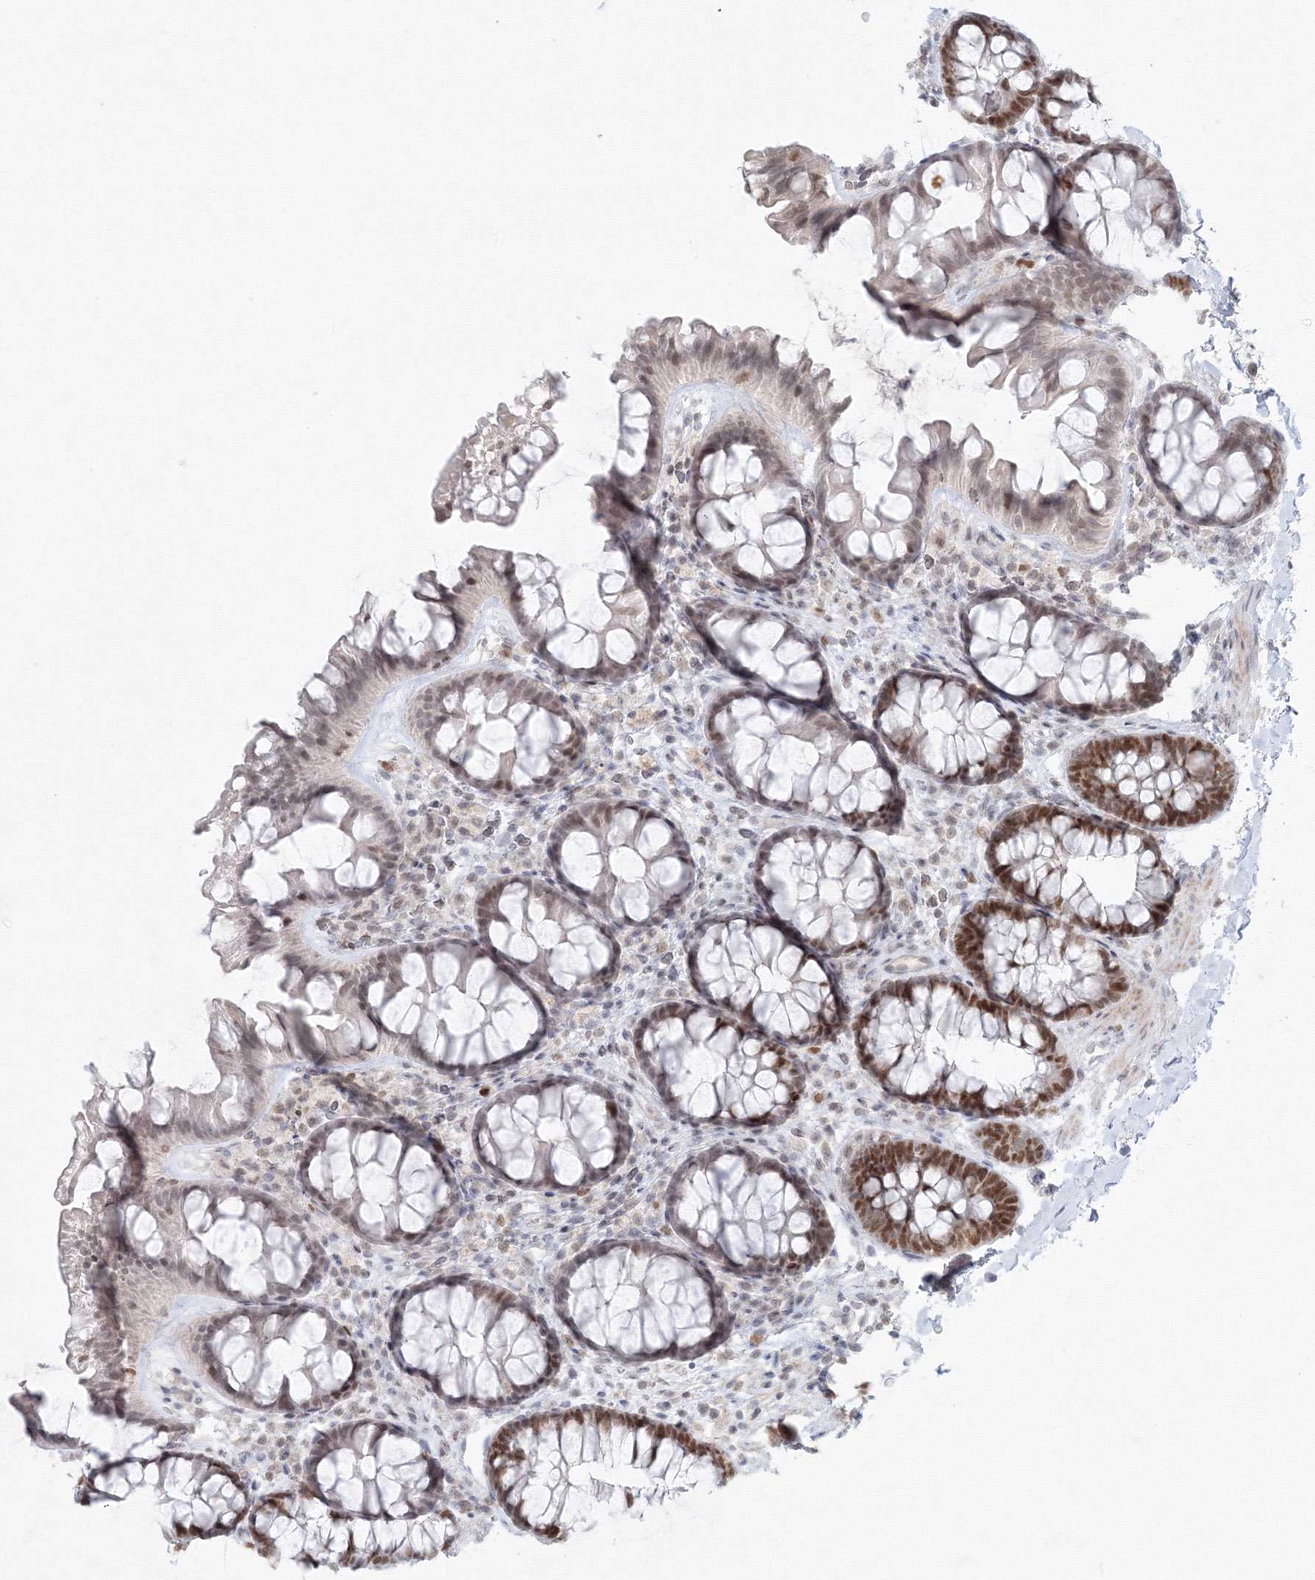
{"staining": {"intensity": "weak", "quantity": "25%-75%", "location": "nuclear"}, "tissue": "colon", "cell_type": "Endothelial cells", "image_type": "normal", "snomed": [{"axis": "morphology", "description": "Normal tissue, NOS"}, {"axis": "topography", "description": "Colon"}], "caption": "Weak nuclear positivity for a protein is present in approximately 25%-75% of endothelial cells of normal colon using IHC.", "gene": "KIF4A", "patient": {"sex": "female", "age": 62}}